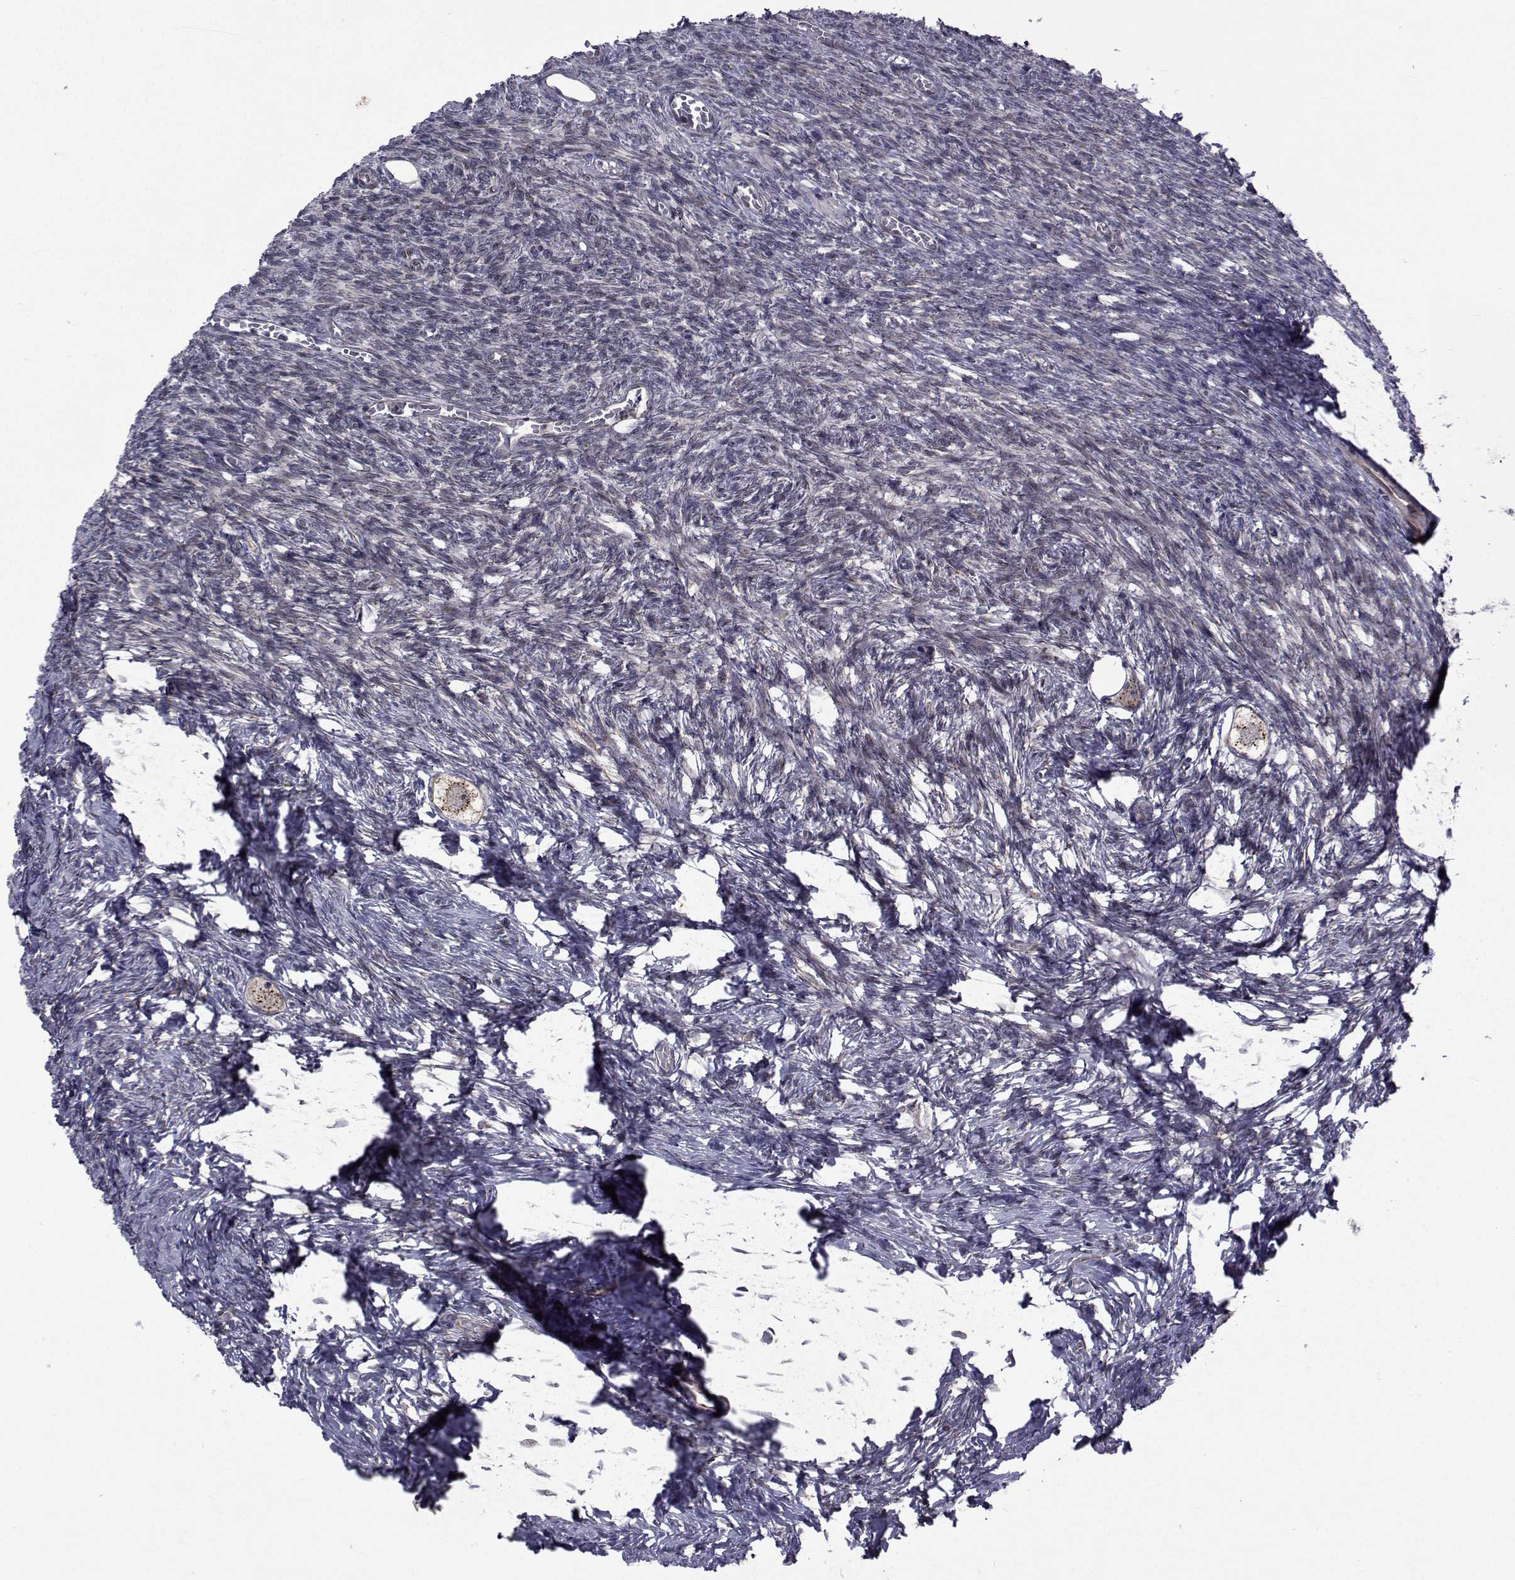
{"staining": {"intensity": "moderate", "quantity": ">75%", "location": "cytoplasmic/membranous"}, "tissue": "ovary", "cell_type": "Follicle cells", "image_type": "normal", "snomed": [{"axis": "morphology", "description": "Normal tissue, NOS"}, {"axis": "topography", "description": "Ovary"}], "caption": "A high-resolution histopathology image shows immunohistochemistry staining of benign ovary, which exhibits moderate cytoplasmic/membranous expression in approximately >75% of follicle cells.", "gene": "ATP6V1C2", "patient": {"sex": "female", "age": 27}}